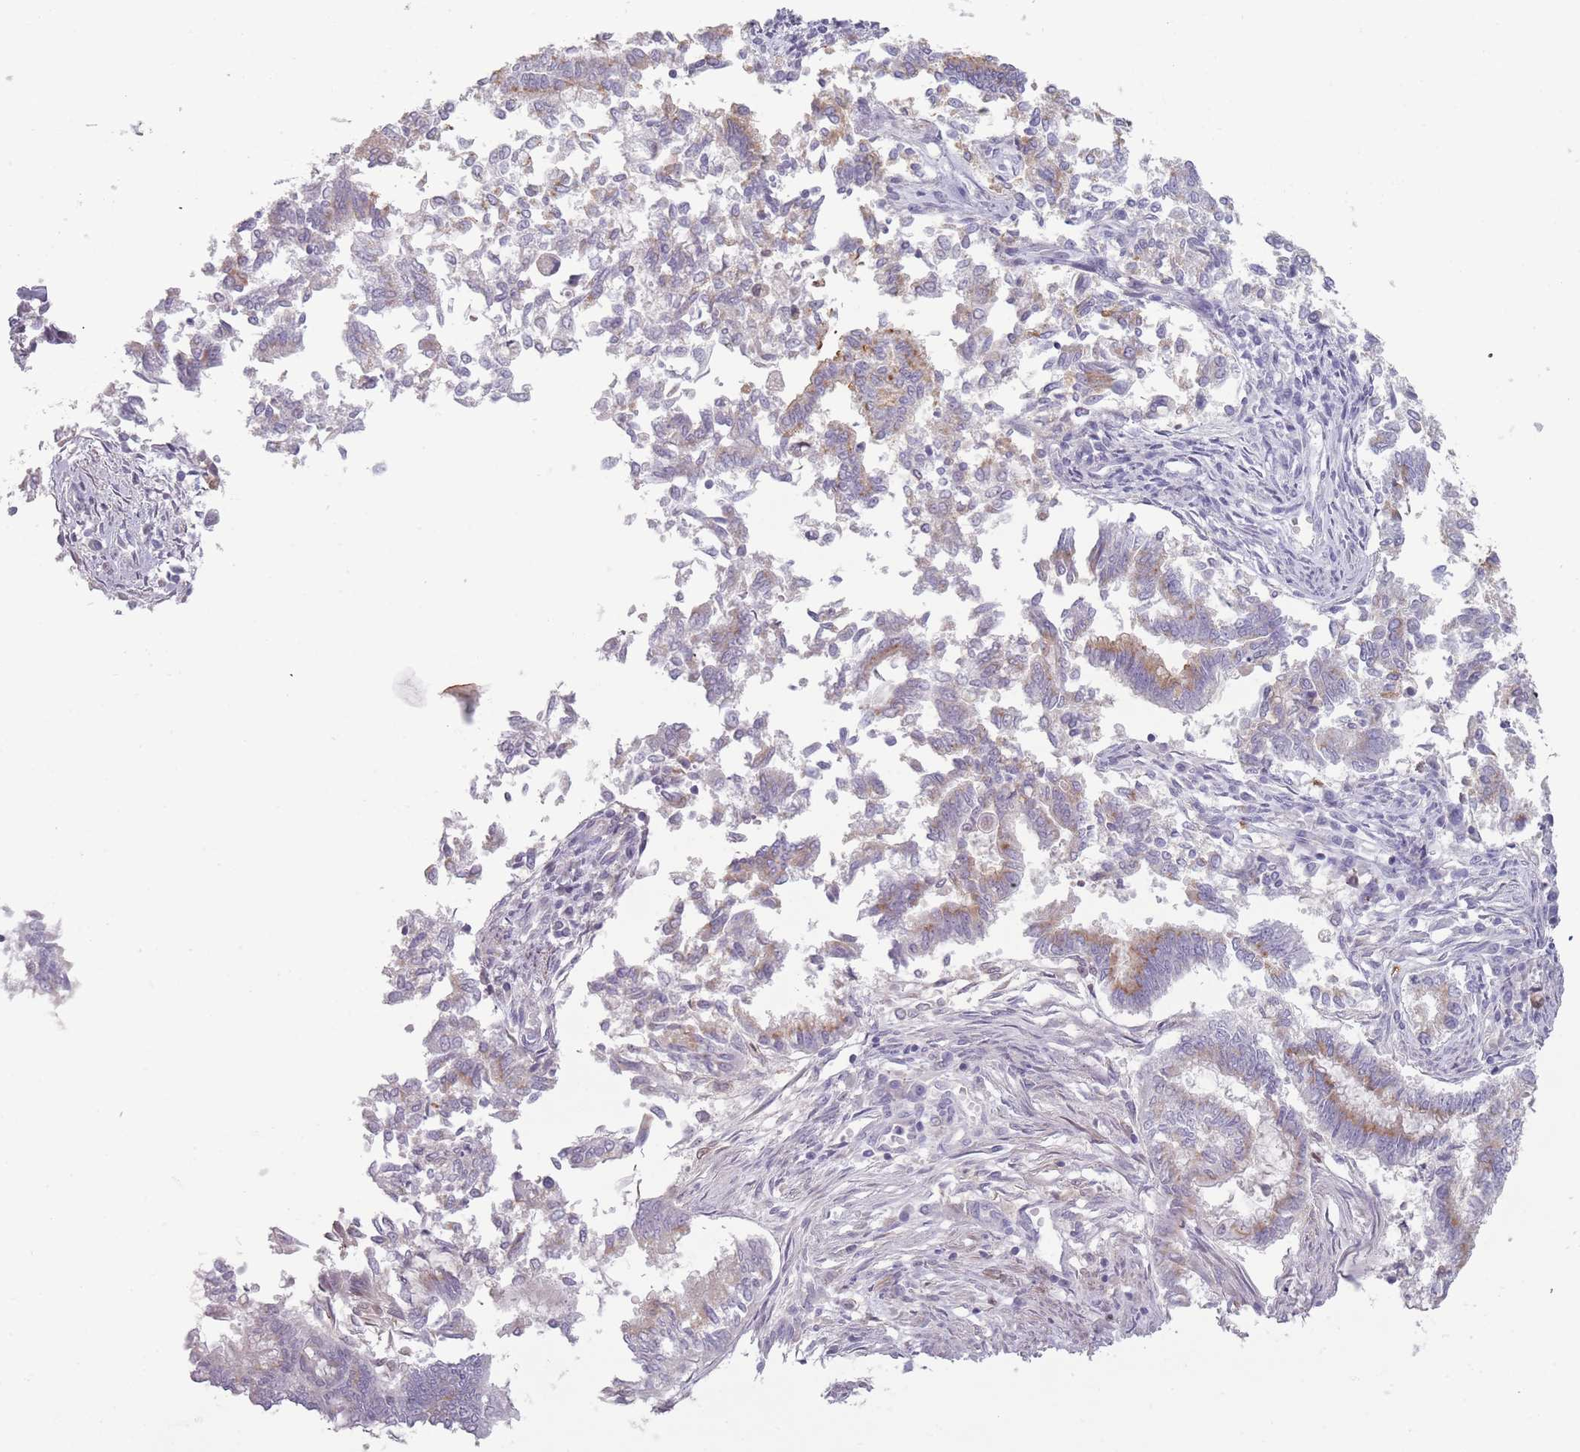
{"staining": {"intensity": "moderate", "quantity": "<25%", "location": "cytoplasmic/membranous"}, "tissue": "endometrial cancer", "cell_type": "Tumor cells", "image_type": "cancer", "snomed": [{"axis": "morphology", "description": "Adenocarcinoma, NOS"}, {"axis": "topography", "description": "Endometrium"}], "caption": "Endometrial cancer stained with a protein marker exhibits moderate staining in tumor cells.", "gene": "LGALS9", "patient": {"sex": "female", "age": 79}}